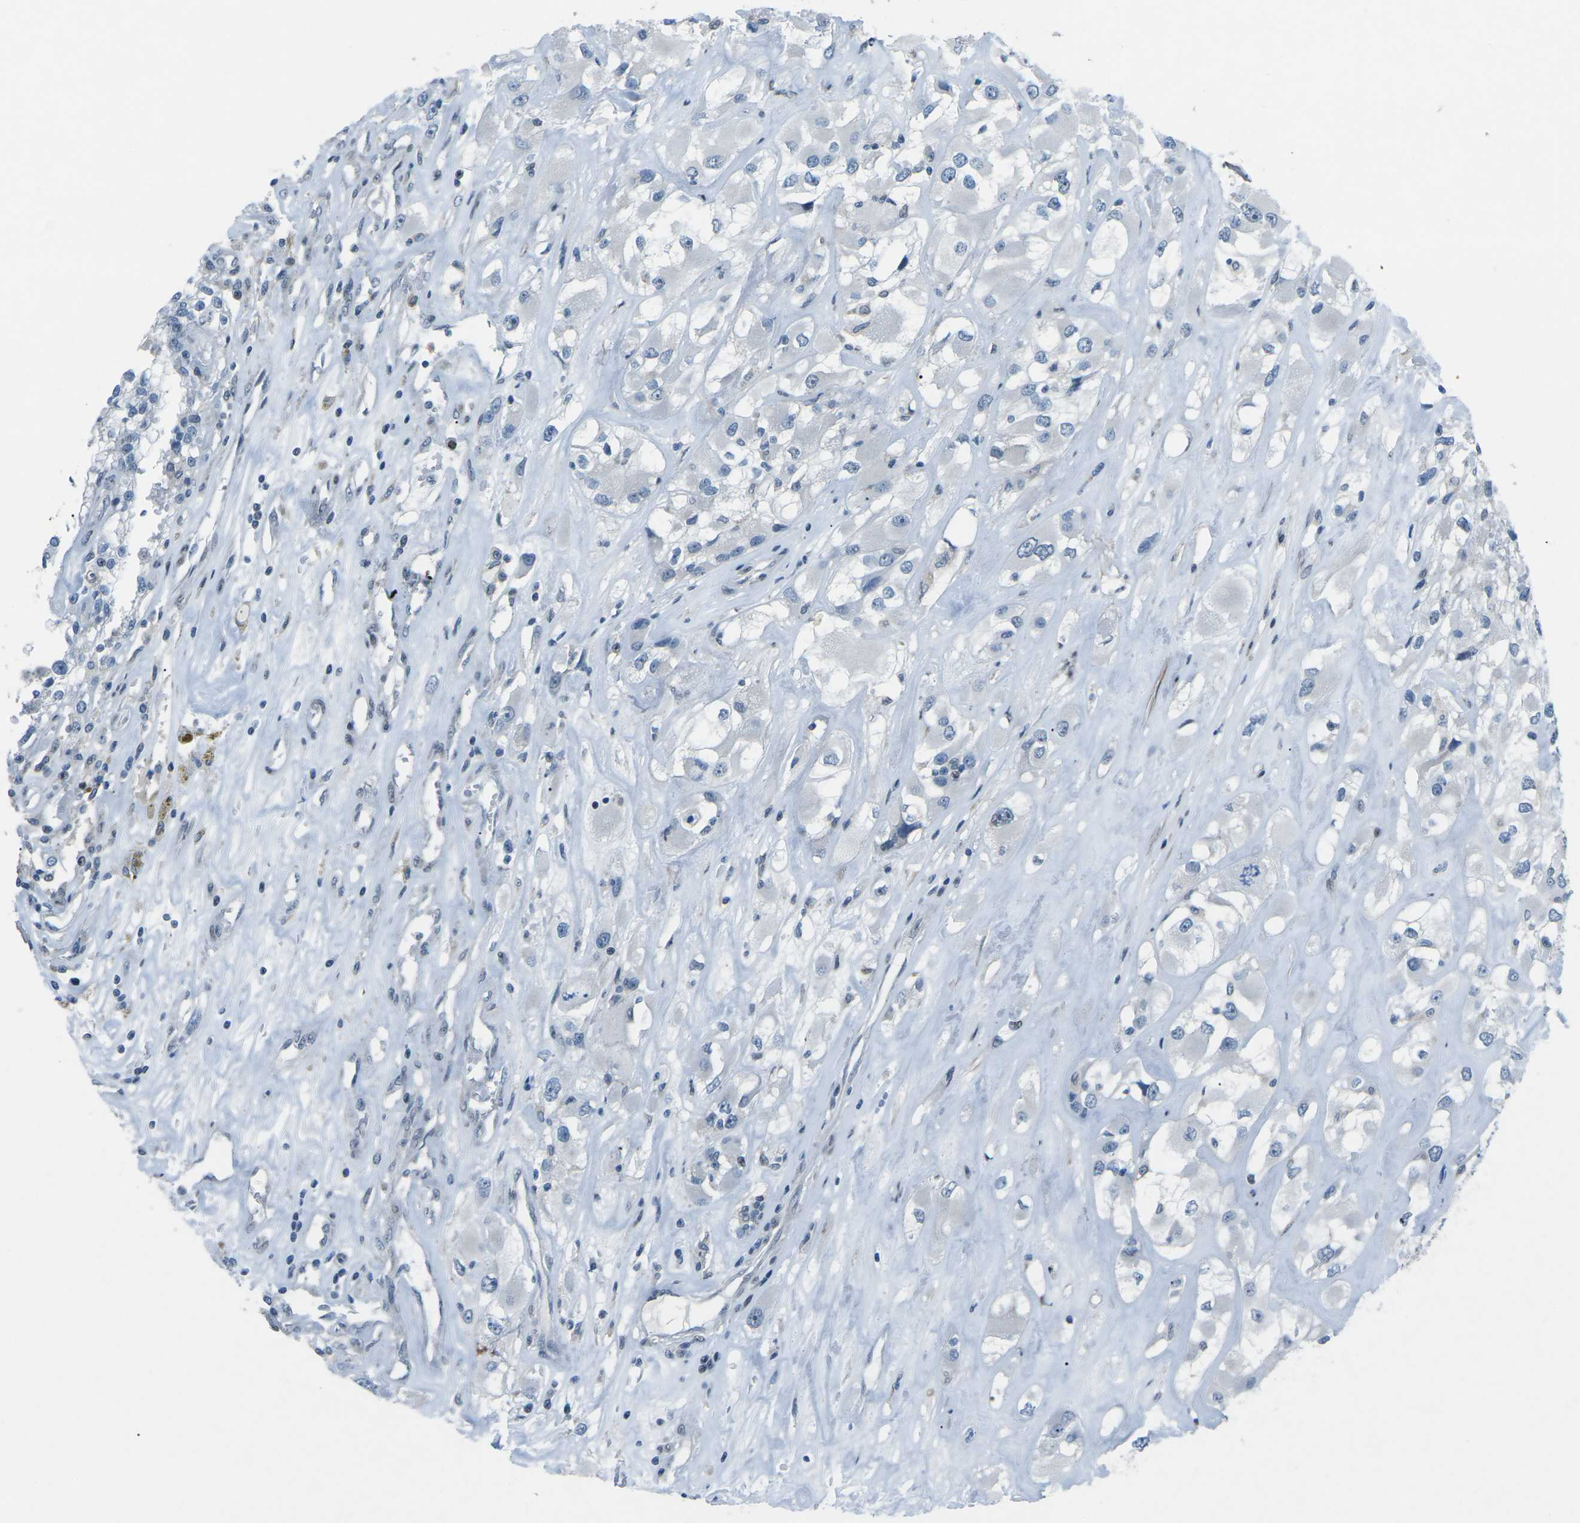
{"staining": {"intensity": "negative", "quantity": "none", "location": "none"}, "tissue": "renal cancer", "cell_type": "Tumor cells", "image_type": "cancer", "snomed": [{"axis": "morphology", "description": "Adenocarcinoma, NOS"}, {"axis": "topography", "description": "Kidney"}], "caption": "Image shows no protein positivity in tumor cells of adenocarcinoma (renal) tissue.", "gene": "MBNL1", "patient": {"sex": "female", "age": 52}}